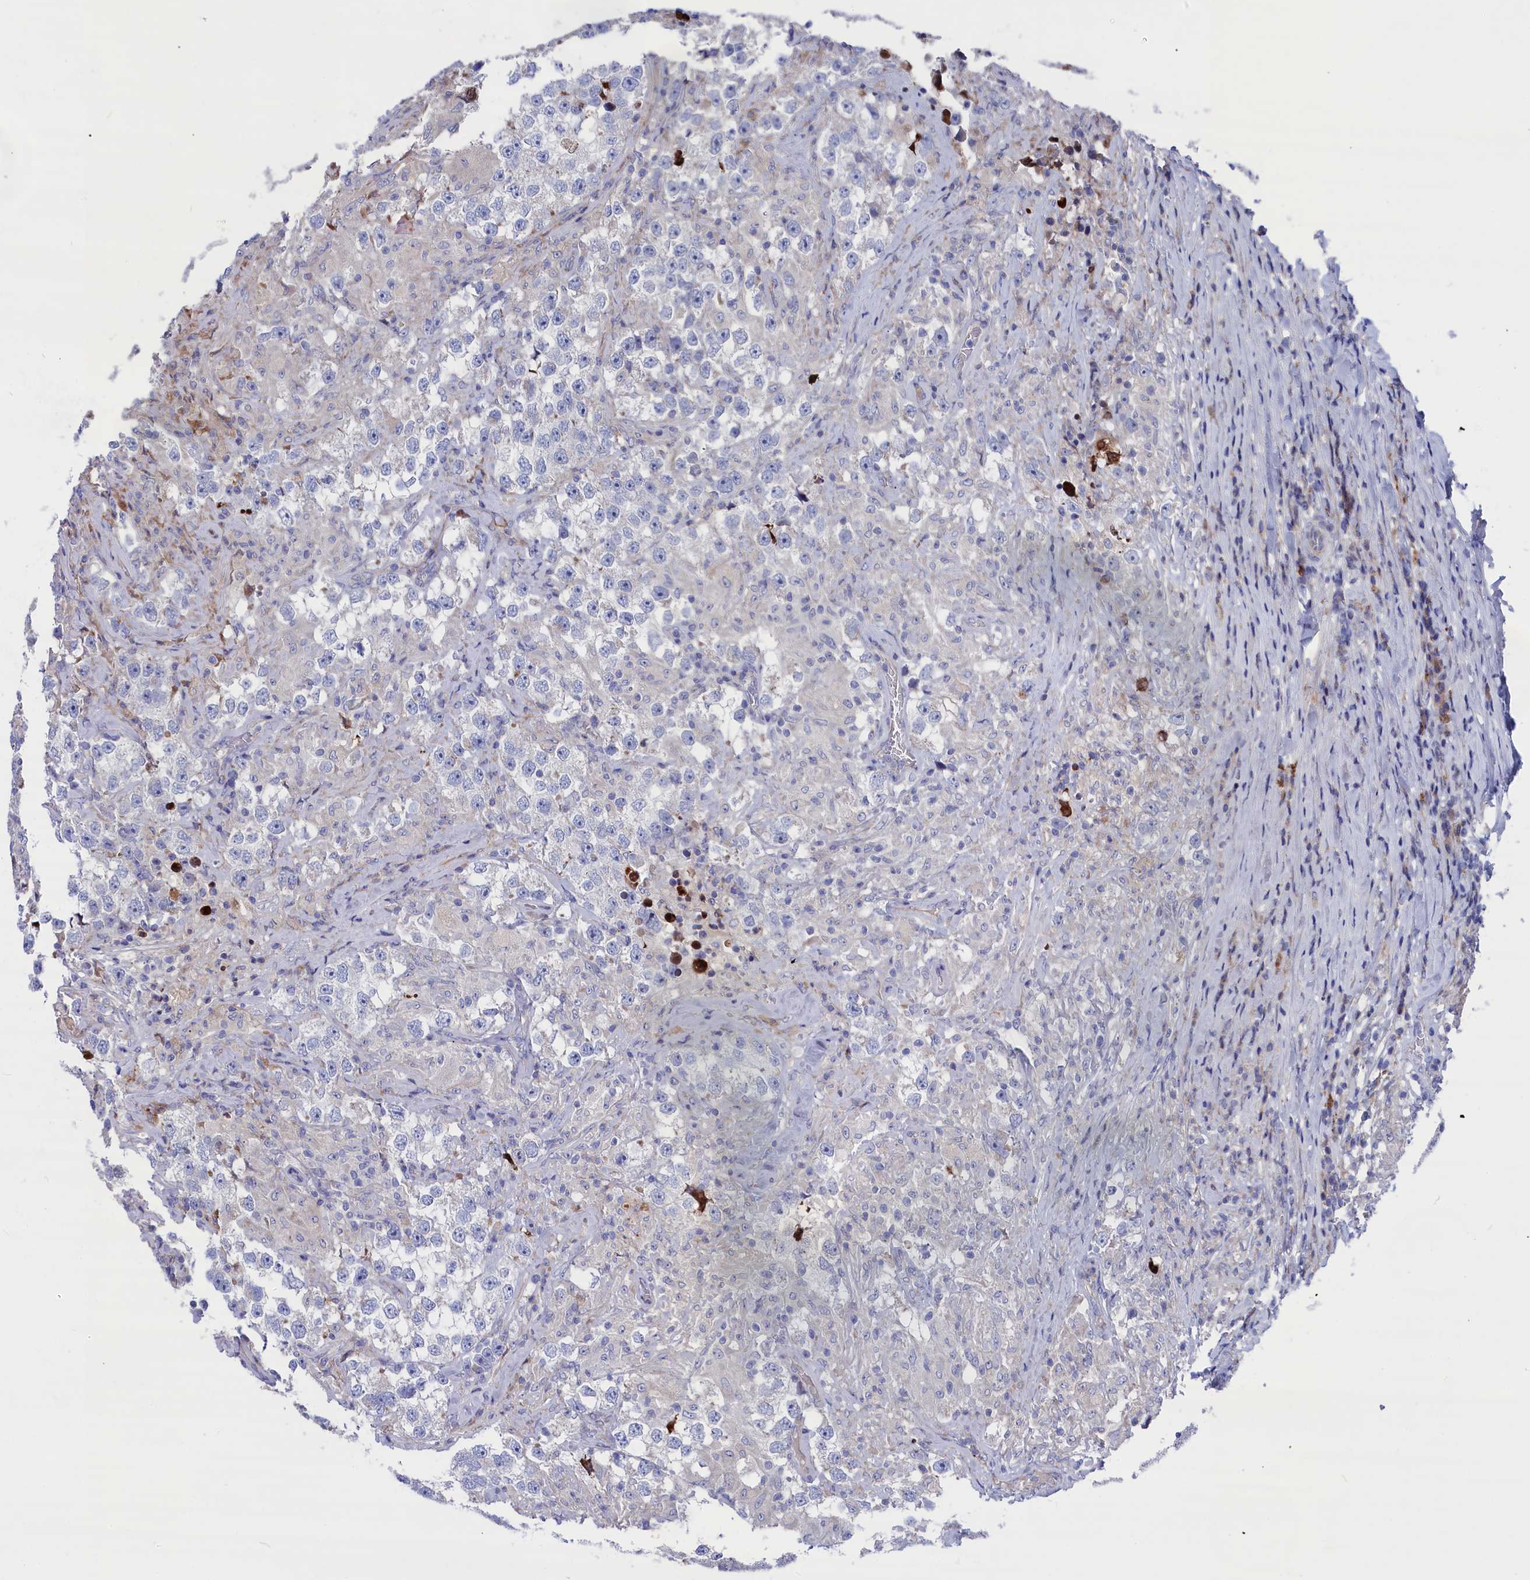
{"staining": {"intensity": "negative", "quantity": "none", "location": "none"}, "tissue": "testis cancer", "cell_type": "Tumor cells", "image_type": "cancer", "snomed": [{"axis": "morphology", "description": "Seminoma, NOS"}, {"axis": "topography", "description": "Testis"}], "caption": "Tumor cells are negative for brown protein staining in testis cancer (seminoma).", "gene": "NUDT7", "patient": {"sex": "male", "age": 46}}